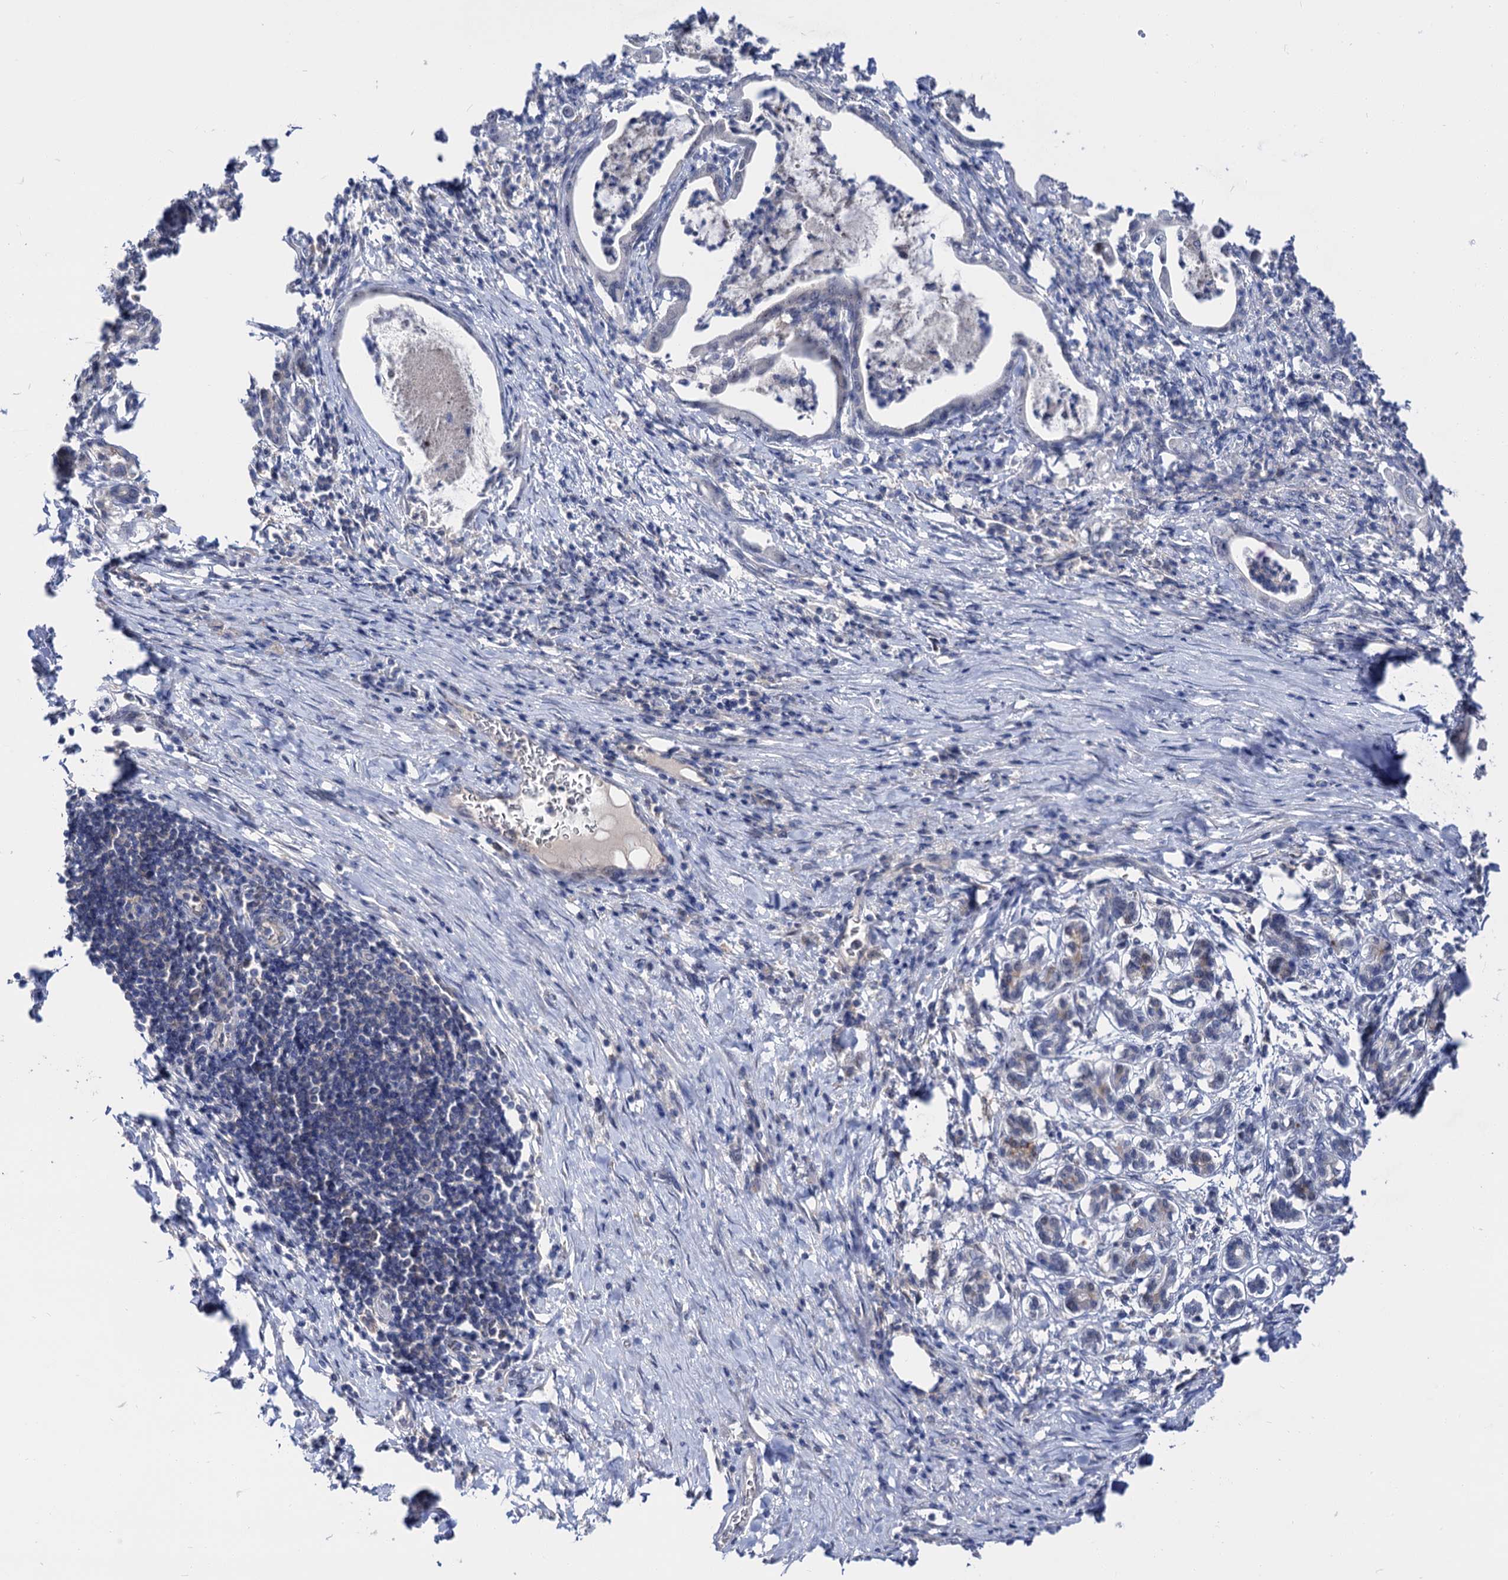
{"staining": {"intensity": "negative", "quantity": "none", "location": "none"}, "tissue": "pancreatic cancer", "cell_type": "Tumor cells", "image_type": "cancer", "snomed": [{"axis": "morphology", "description": "Adenocarcinoma, NOS"}, {"axis": "topography", "description": "Pancreas"}], "caption": "Immunohistochemistry (IHC) of pancreatic adenocarcinoma exhibits no positivity in tumor cells.", "gene": "NEK10", "patient": {"sex": "female", "age": 55}}